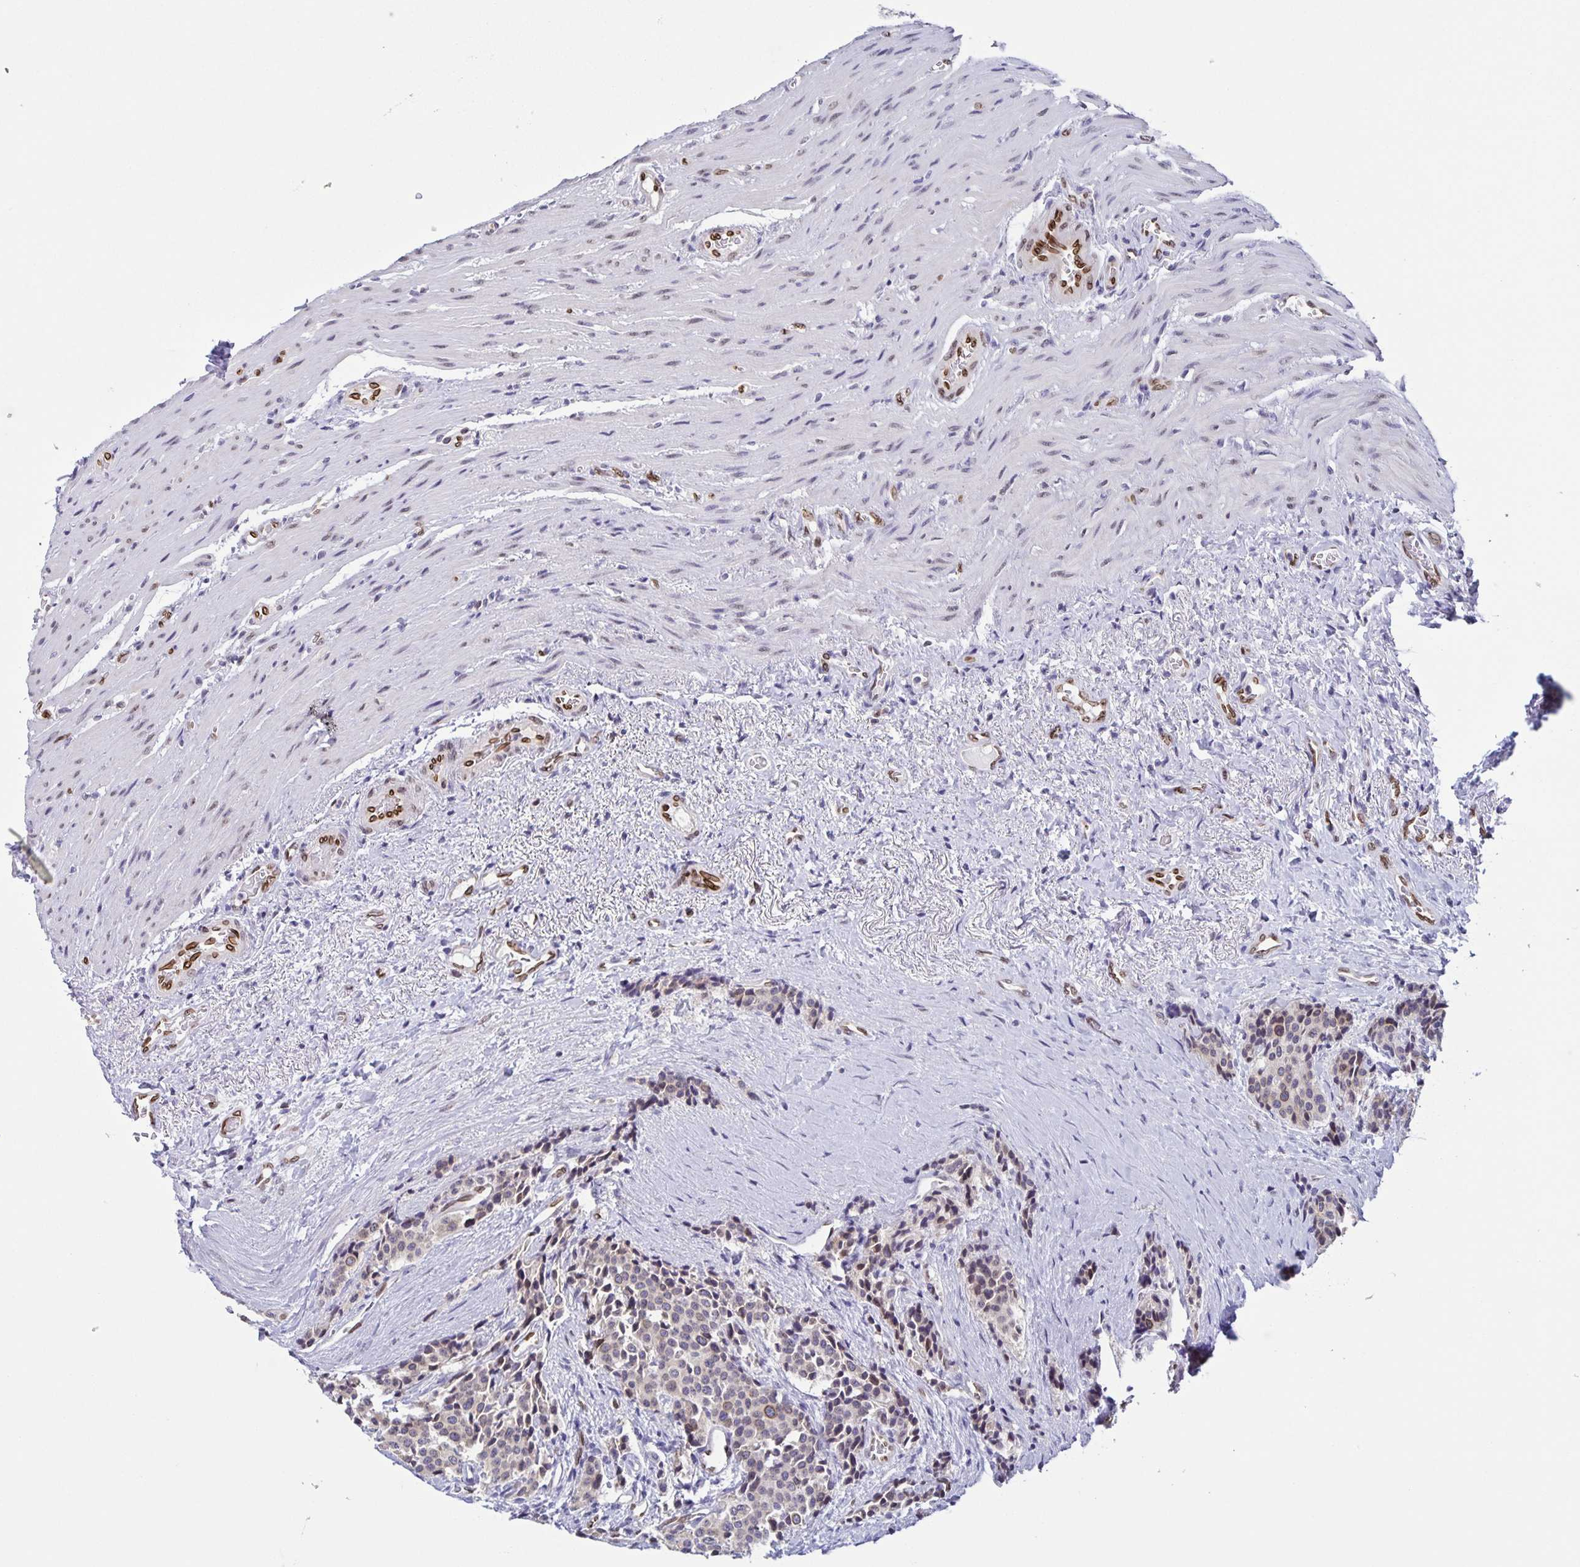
{"staining": {"intensity": "weak", "quantity": "<25%", "location": "cytoplasmic/membranous,nuclear"}, "tissue": "carcinoid", "cell_type": "Tumor cells", "image_type": "cancer", "snomed": [{"axis": "morphology", "description": "Carcinoid, malignant, NOS"}, {"axis": "topography", "description": "Small intestine"}], "caption": "A micrograph of human carcinoid is negative for staining in tumor cells. (Stains: DAB (3,3'-diaminobenzidine) immunohistochemistry with hematoxylin counter stain, Microscopy: brightfield microscopy at high magnification).", "gene": "SYNE2", "patient": {"sex": "male", "age": 73}}